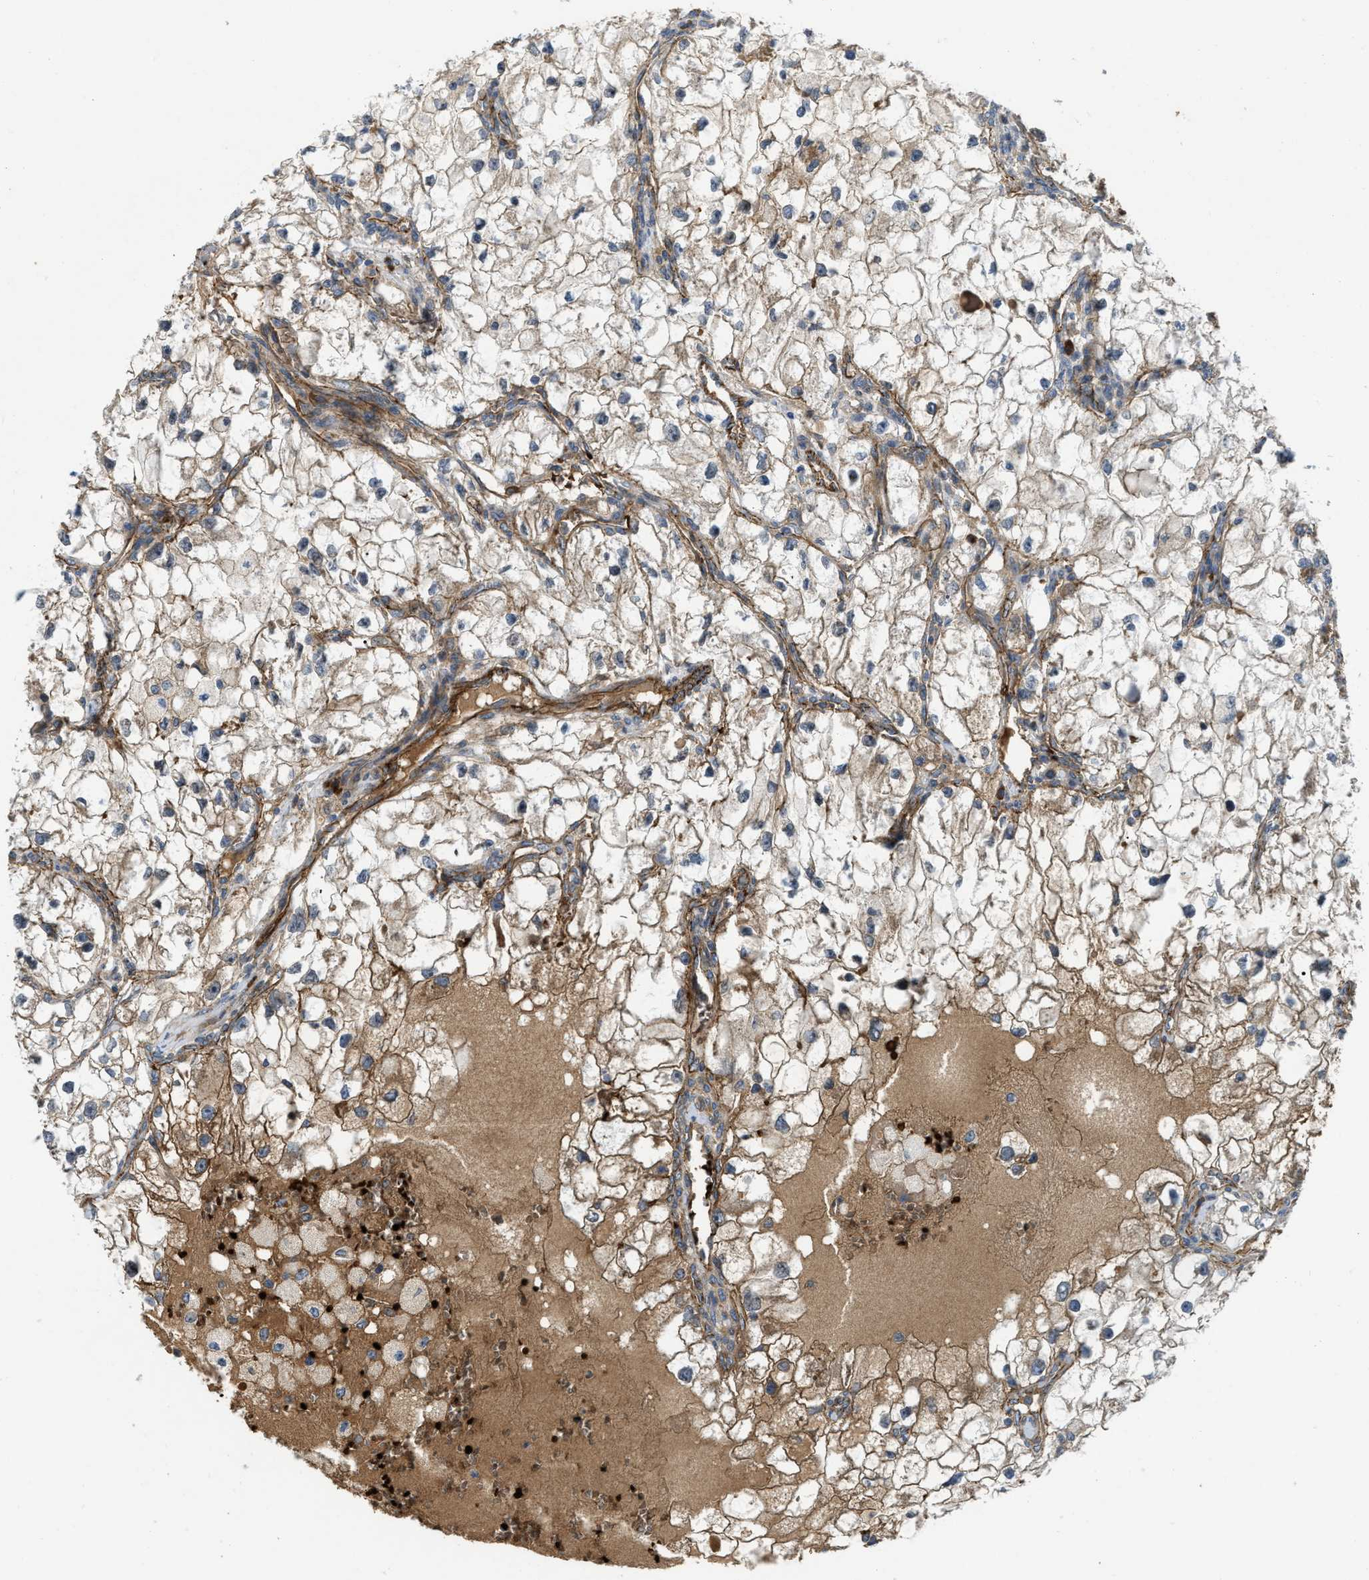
{"staining": {"intensity": "moderate", "quantity": "<25%", "location": "cytoplasmic/membranous"}, "tissue": "renal cancer", "cell_type": "Tumor cells", "image_type": "cancer", "snomed": [{"axis": "morphology", "description": "Adenocarcinoma, NOS"}, {"axis": "topography", "description": "Kidney"}], "caption": "Tumor cells show low levels of moderate cytoplasmic/membranous expression in about <25% of cells in renal cancer.", "gene": "ERC1", "patient": {"sex": "female", "age": 70}}